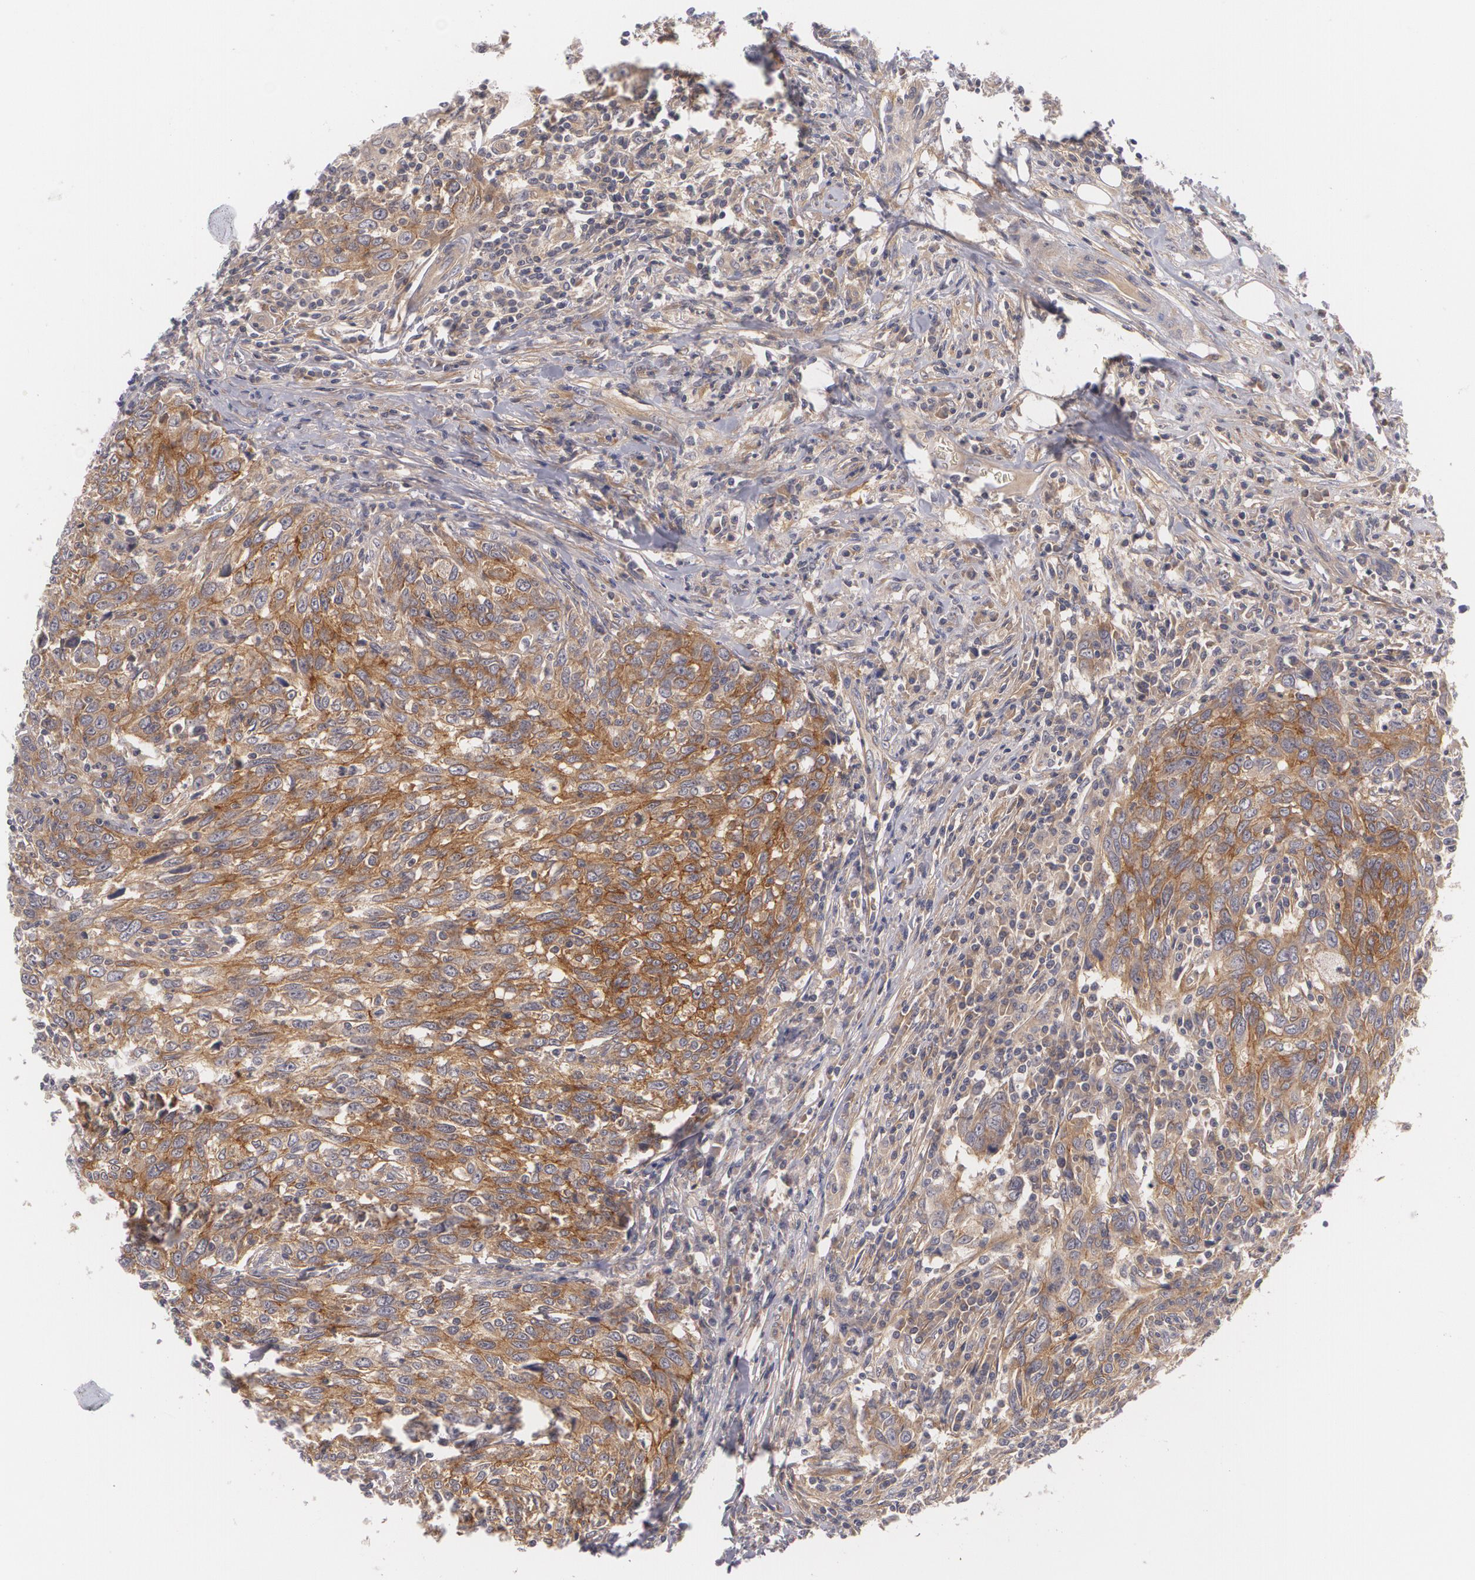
{"staining": {"intensity": "moderate", "quantity": ">75%", "location": "cytoplasmic/membranous"}, "tissue": "breast cancer", "cell_type": "Tumor cells", "image_type": "cancer", "snomed": [{"axis": "morphology", "description": "Duct carcinoma"}, {"axis": "topography", "description": "Breast"}], "caption": "Immunohistochemical staining of breast invasive ductal carcinoma demonstrates medium levels of moderate cytoplasmic/membranous protein expression in about >75% of tumor cells. The staining was performed using DAB to visualize the protein expression in brown, while the nuclei were stained in blue with hematoxylin (Magnification: 20x).", "gene": "CASK", "patient": {"sex": "female", "age": 50}}